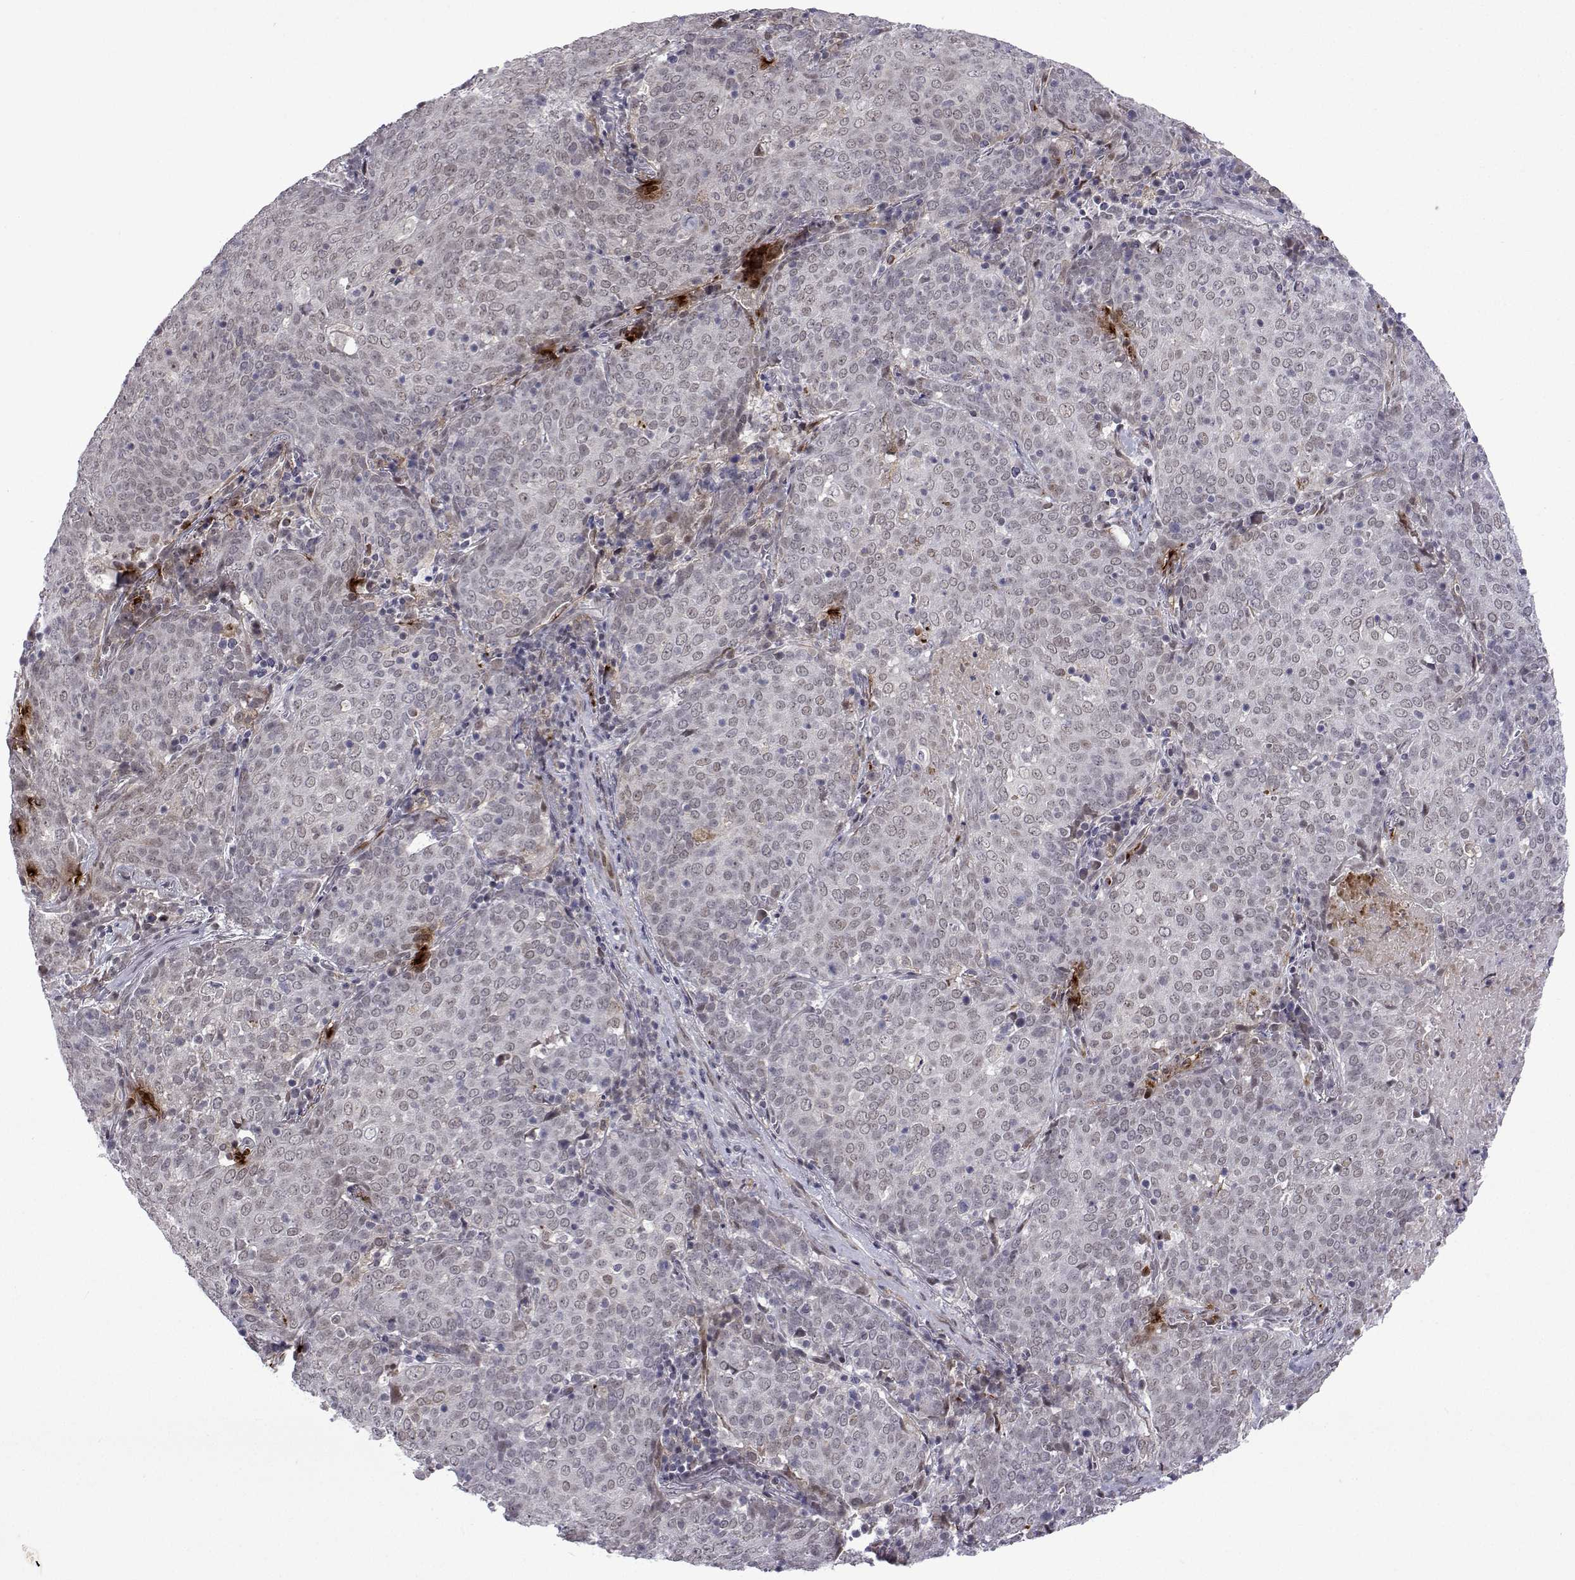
{"staining": {"intensity": "weak", "quantity": "<25%", "location": "nuclear"}, "tissue": "lung cancer", "cell_type": "Tumor cells", "image_type": "cancer", "snomed": [{"axis": "morphology", "description": "Squamous cell carcinoma, NOS"}, {"axis": "topography", "description": "Lung"}], "caption": "An IHC micrograph of lung squamous cell carcinoma is shown. There is no staining in tumor cells of lung squamous cell carcinoma. The staining was performed using DAB (3,3'-diaminobenzidine) to visualize the protein expression in brown, while the nuclei were stained in blue with hematoxylin (Magnification: 20x).", "gene": "EFCAB3", "patient": {"sex": "male", "age": 82}}